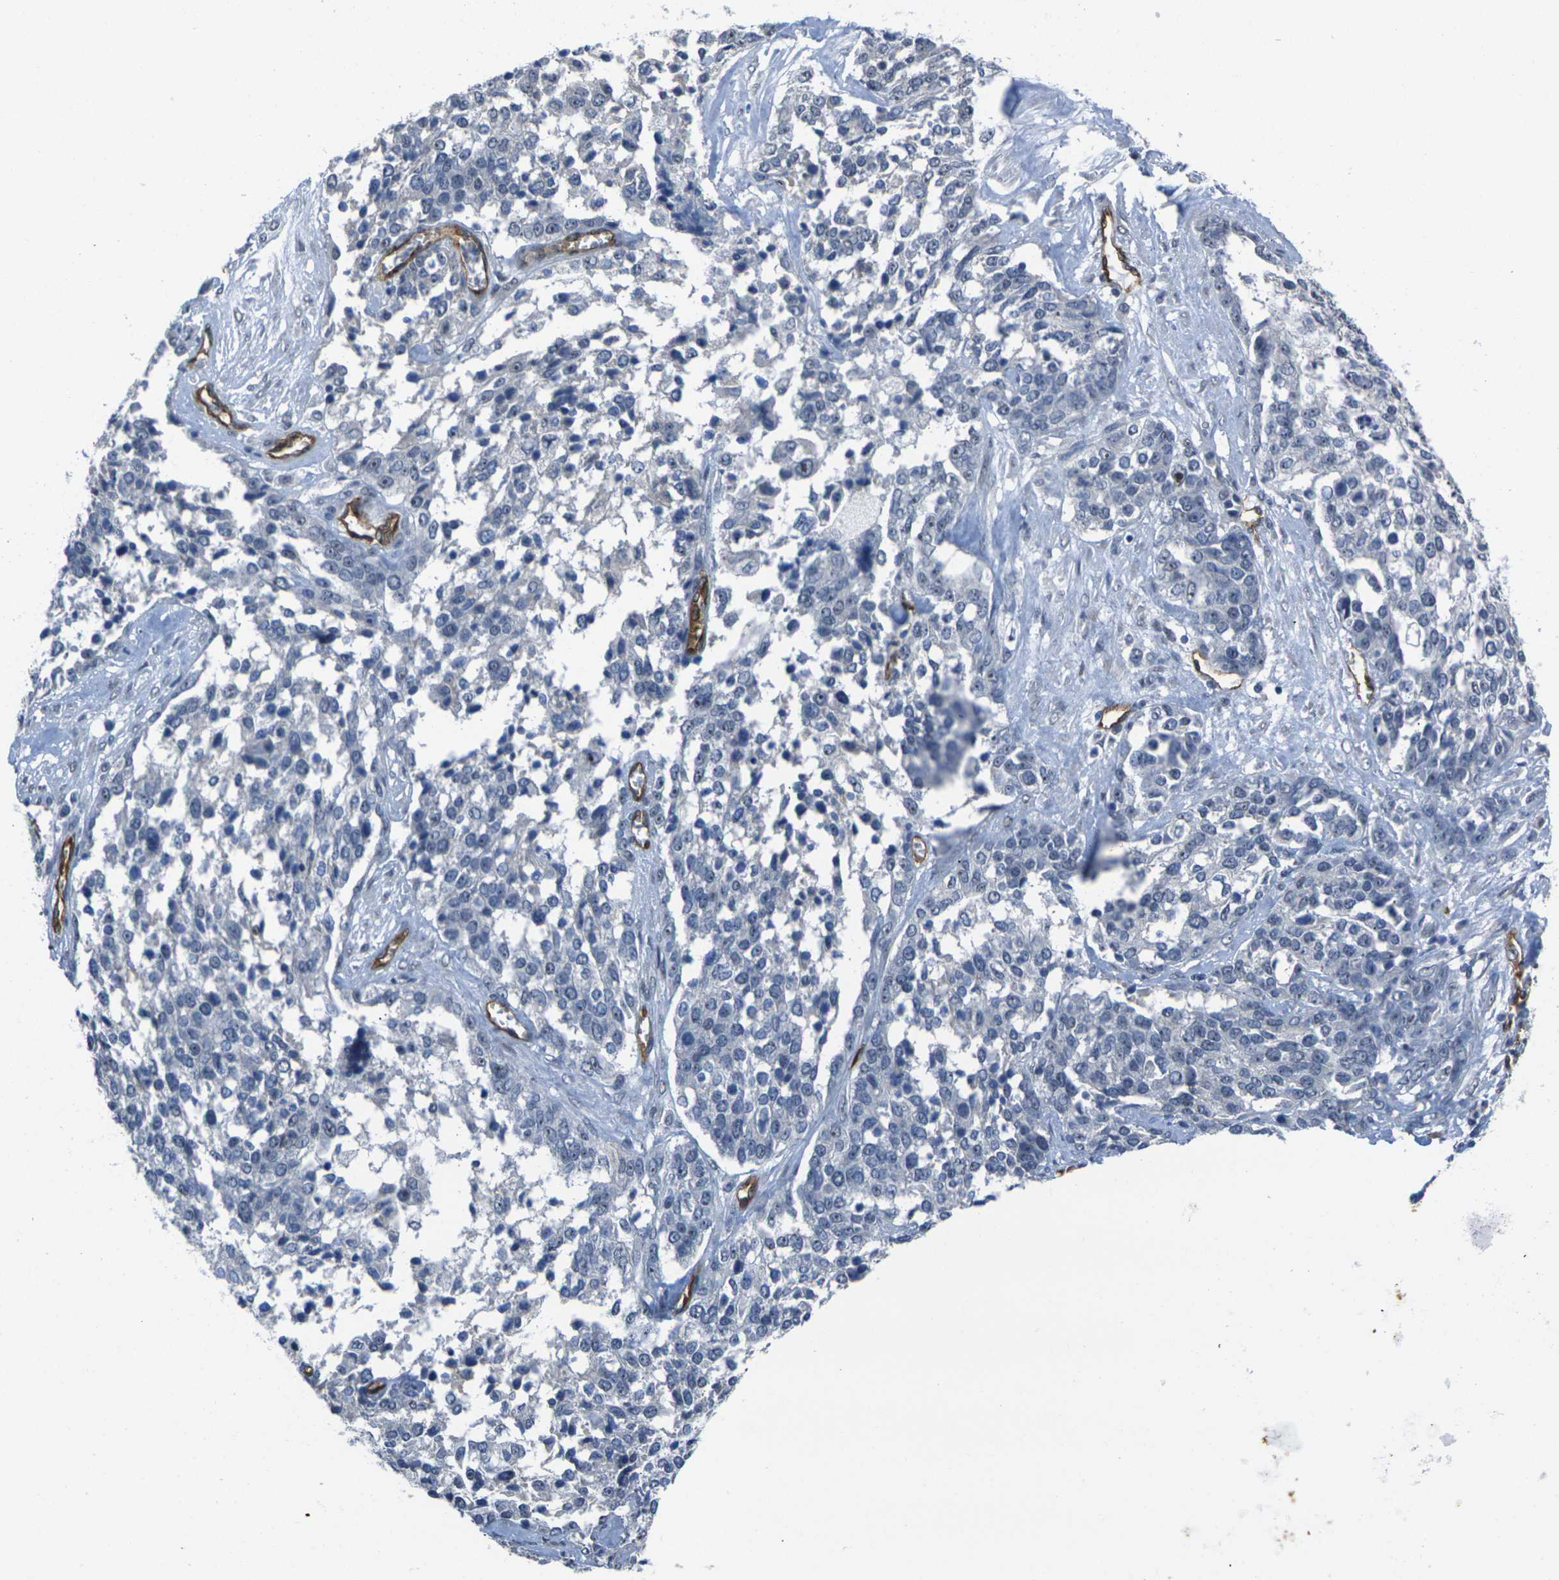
{"staining": {"intensity": "negative", "quantity": "none", "location": "none"}, "tissue": "ovarian cancer", "cell_type": "Tumor cells", "image_type": "cancer", "snomed": [{"axis": "morphology", "description": "Cystadenocarcinoma, serous, NOS"}, {"axis": "topography", "description": "Ovary"}], "caption": "The immunohistochemistry image has no significant staining in tumor cells of ovarian cancer (serous cystadenocarcinoma) tissue. (DAB IHC, high magnification).", "gene": "HSPA12B", "patient": {"sex": "female", "age": 44}}